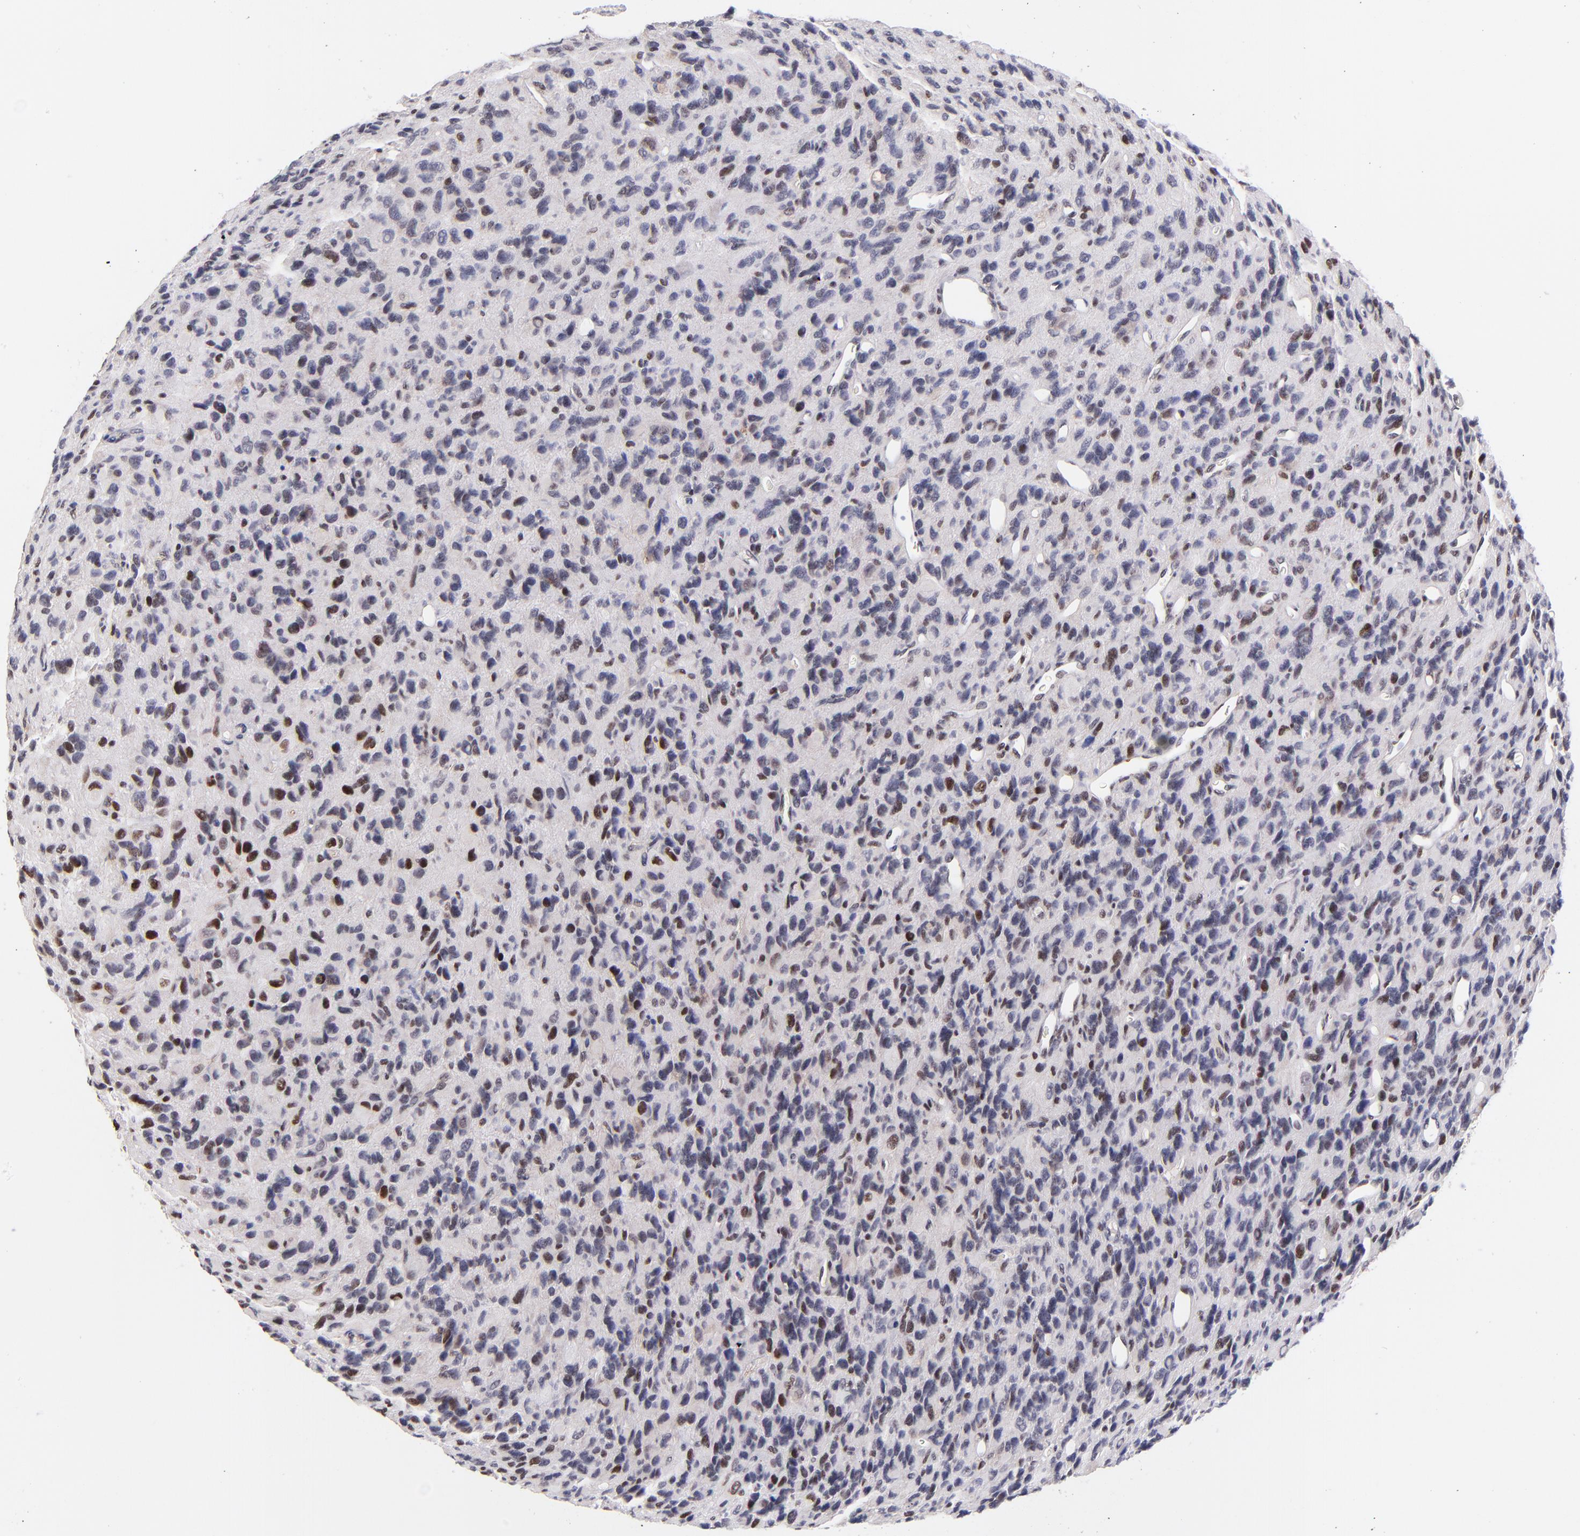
{"staining": {"intensity": "weak", "quantity": ">75%", "location": "nuclear"}, "tissue": "glioma", "cell_type": "Tumor cells", "image_type": "cancer", "snomed": [{"axis": "morphology", "description": "Glioma, malignant, High grade"}, {"axis": "topography", "description": "Brain"}], "caption": "Tumor cells demonstrate low levels of weak nuclear positivity in about >75% of cells in glioma. The staining was performed using DAB to visualize the protein expression in brown, while the nuclei were stained in blue with hematoxylin (Magnification: 20x).", "gene": "MIDEAS", "patient": {"sex": "male", "age": 77}}